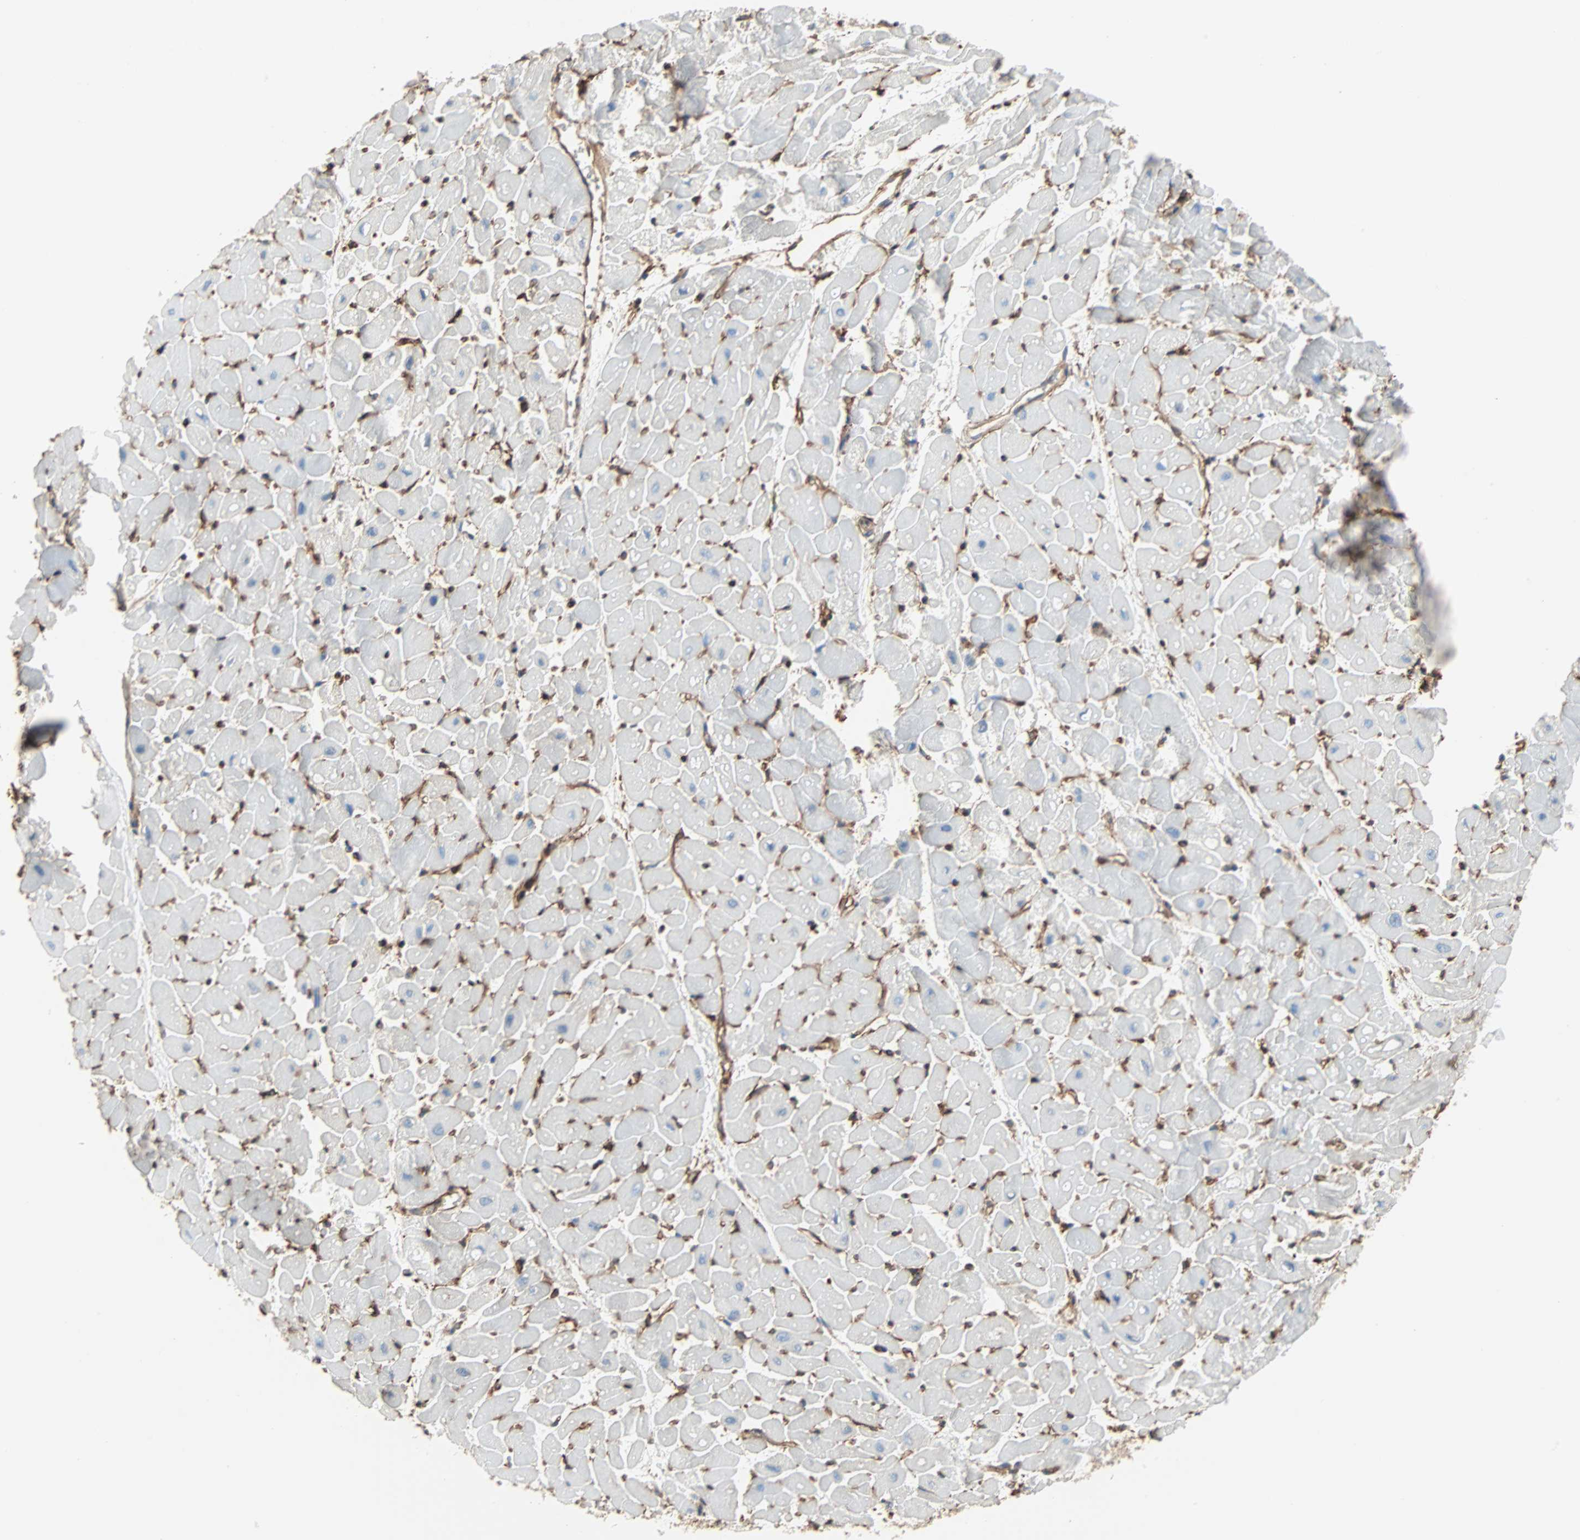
{"staining": {"intensity": "negative", "quantity": "none", "location": "none"}, "tissue": "heart muscle", "cell_type": "Cardiomyocytes", "image_type": "normal", "snomed": [{"axis": "morphology", "description": "Normal tissue, NOS"}, {"axis": "topography", "description": "Heart"}], "caption": "Normal heart muscle was stained to show a protein in brown. There is no significant staining in cardiomyocytes. (DAB (3,3'-diaminobenzidine) immunohistochemistry with hematoxylin counter stain).", "gene": "EPB41L2", "patient": {"sex": "female", "age": 19}}